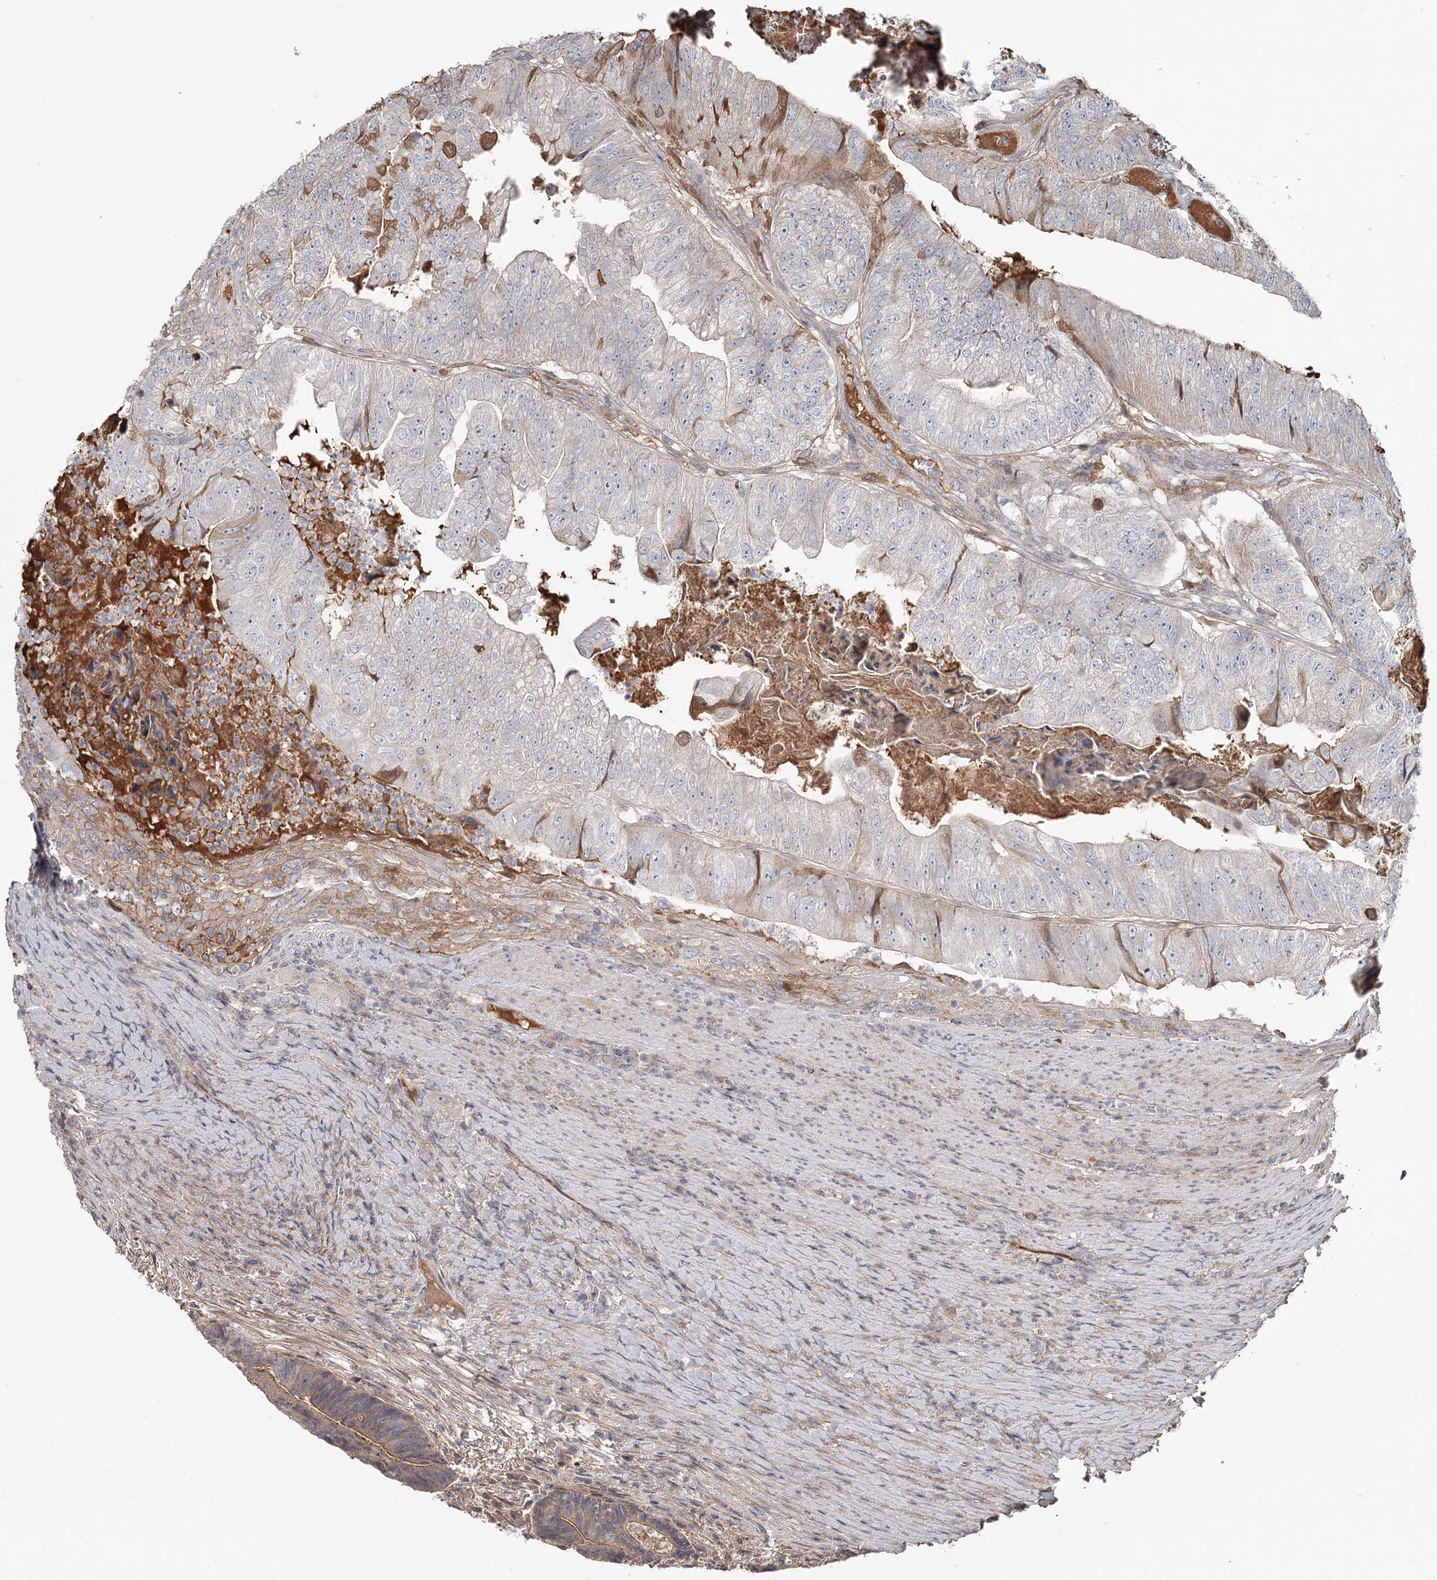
{"staining": {"intensity": "moderate", "quantity": "<25%", "location": "cytoplasmic/membranous"}, "tissue": "colorectal cancer", "cell_type": "Tumor cells", "image_type": "cancer", "snomed": [{"axis": "morphology", "description": "Adenocarcinoma, NOS"}, {"axis": "topography", "description": "Colon"}], "caption": "Protein staining of adenocarcinoma (colorectal) tissue displays moderate cytoplasmic/membranous positivity in about <25% of tumor cells.", "gene": "DHRS9", "patient": {"sex": "female", "age": 67}}